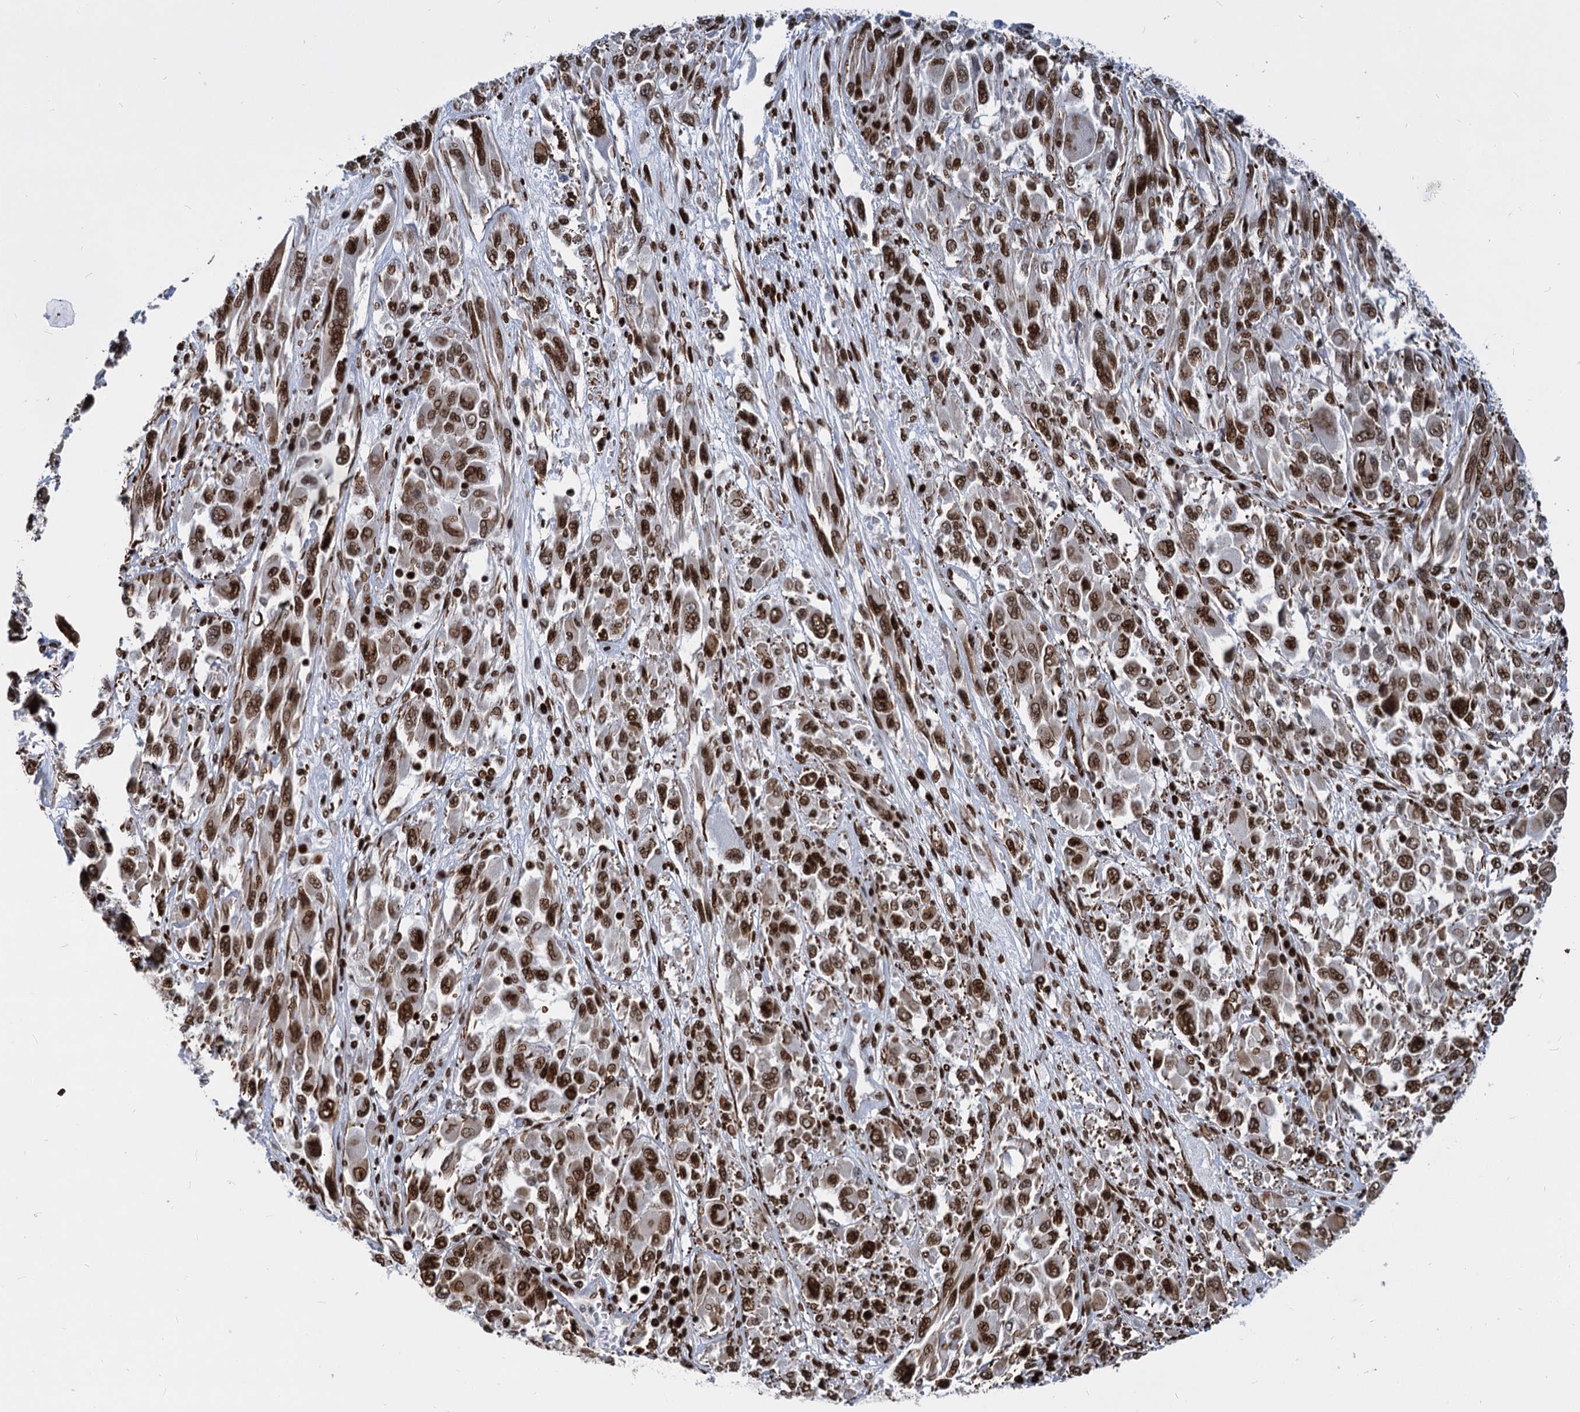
{"staining": {"intensity": "strong", "quantity": ">75%", "location": "nuclear"}, "tissue": "melanoma", "cell_type": "Tumor cells", "image_type": "cancer", "snomed": [{"axis": "morphology", "description": "Malignant melanoma, NOS"}, {"axis": "topography", "description": "Skin"}], "caption": "High-magnification brightfield microscopy of melanoma stained with DAB (brown) and counterstained with hematoxylin (blue). tumor cells exhibit strong nuclear staining is present in approximately>75% of cells.", "gene": "MECP2", "patient": {"sex": "female", "age": 91}}